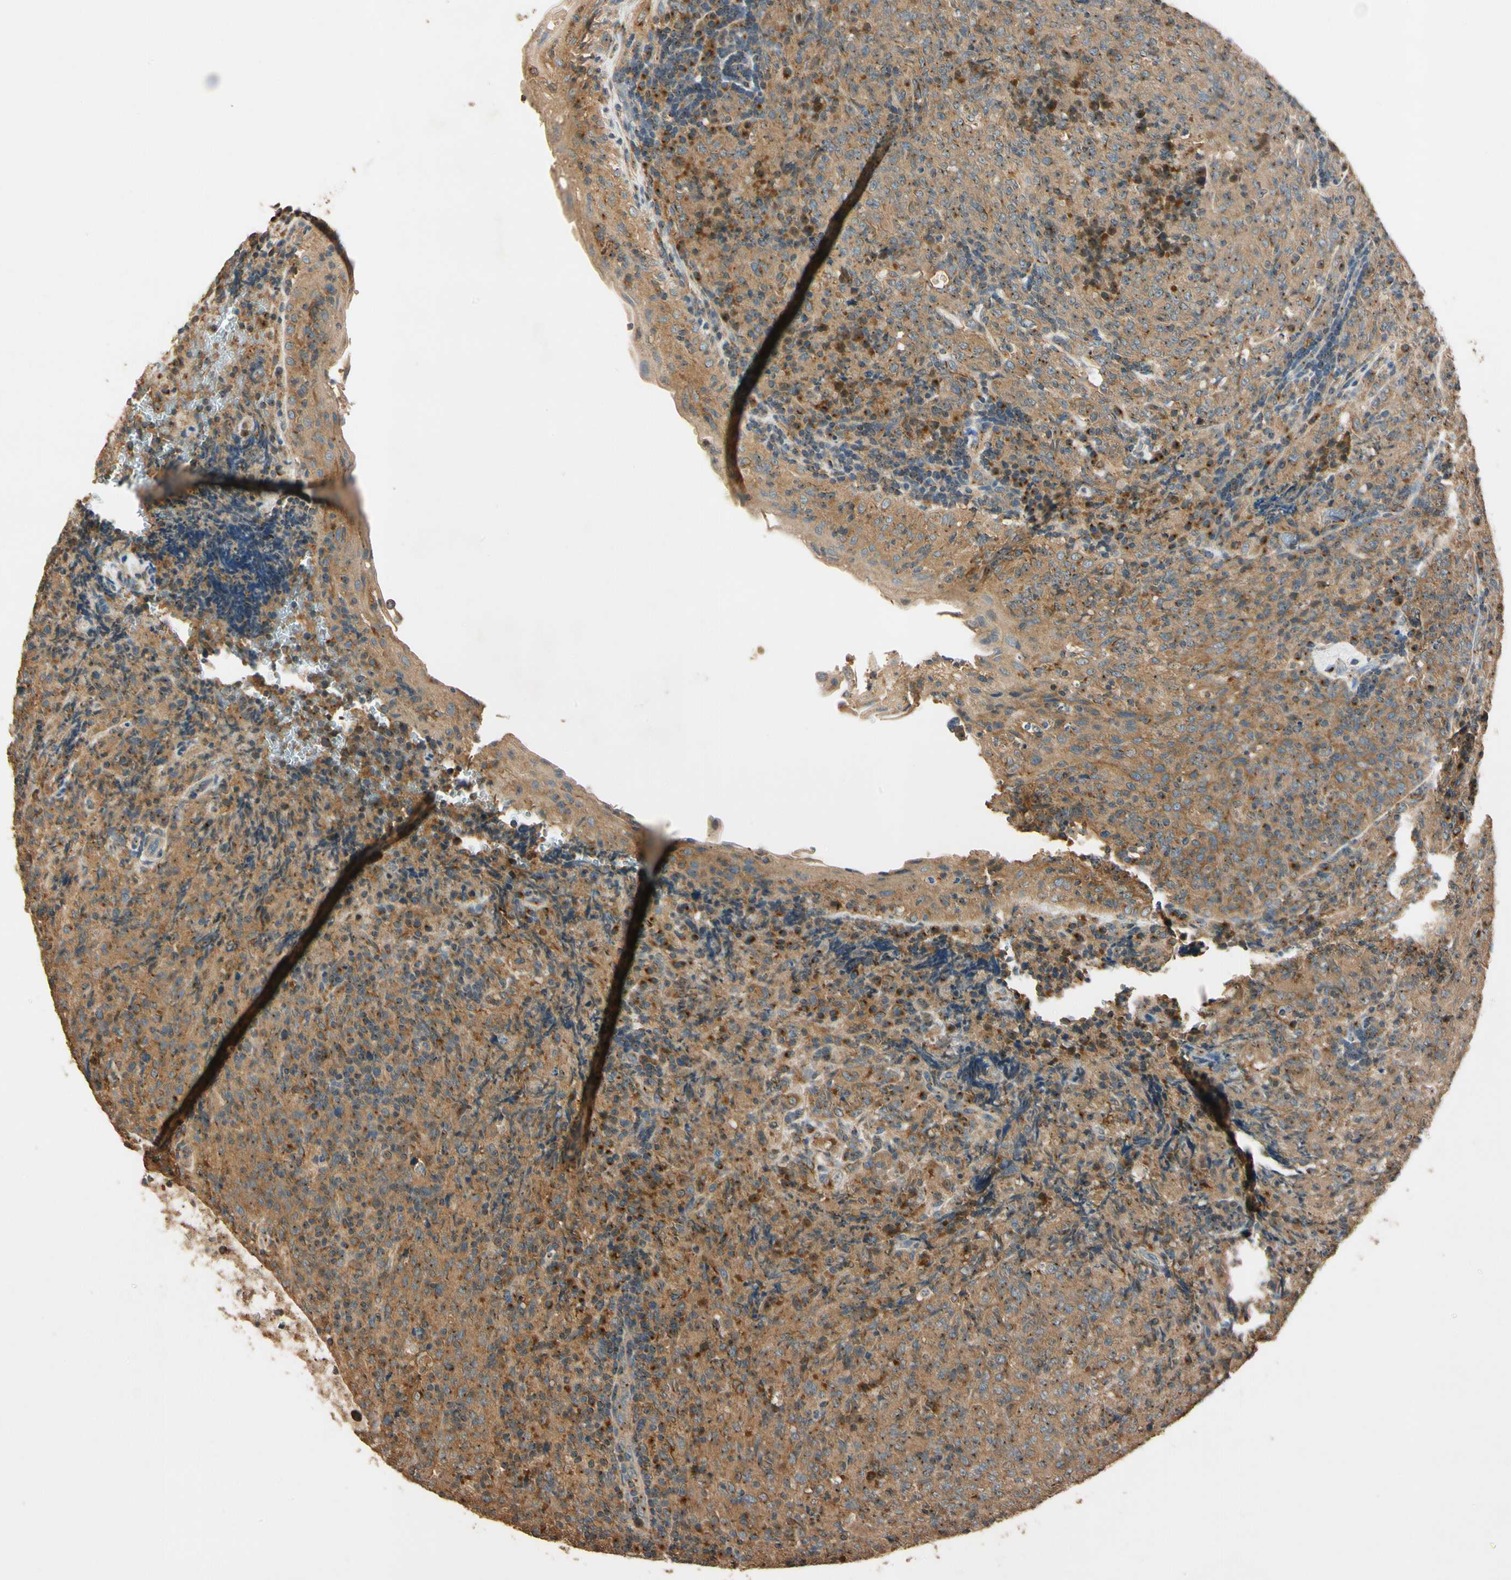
{"staining": {"intensity": "moderate", "quantity": ">75%", "location": "cytoplasmic/membranous"}, "tissue": "lymphoma", "cell_type": "Tumor cells", "image_type": "cancer", "snomed": [{"axis": "morphology", "description": "Malignant lymphoma, non-Hodgkin's type, High grade"}, {"axis": "topography", "description": "Tonsil"}], "caption": "DAB immunohistochemical staining of malignant lymphoma, non-Hodgkin's type (high-grade) shows moderate cytoplasmic/membranous protein positivity in about >75% of tumor cells. (DAB (3,3'-diaminobenzidine) IHC, brown staining for protein, blue staining for nuclei).", "gene": "AKAP9", "patient": {"sex": "female", "age": 36}}